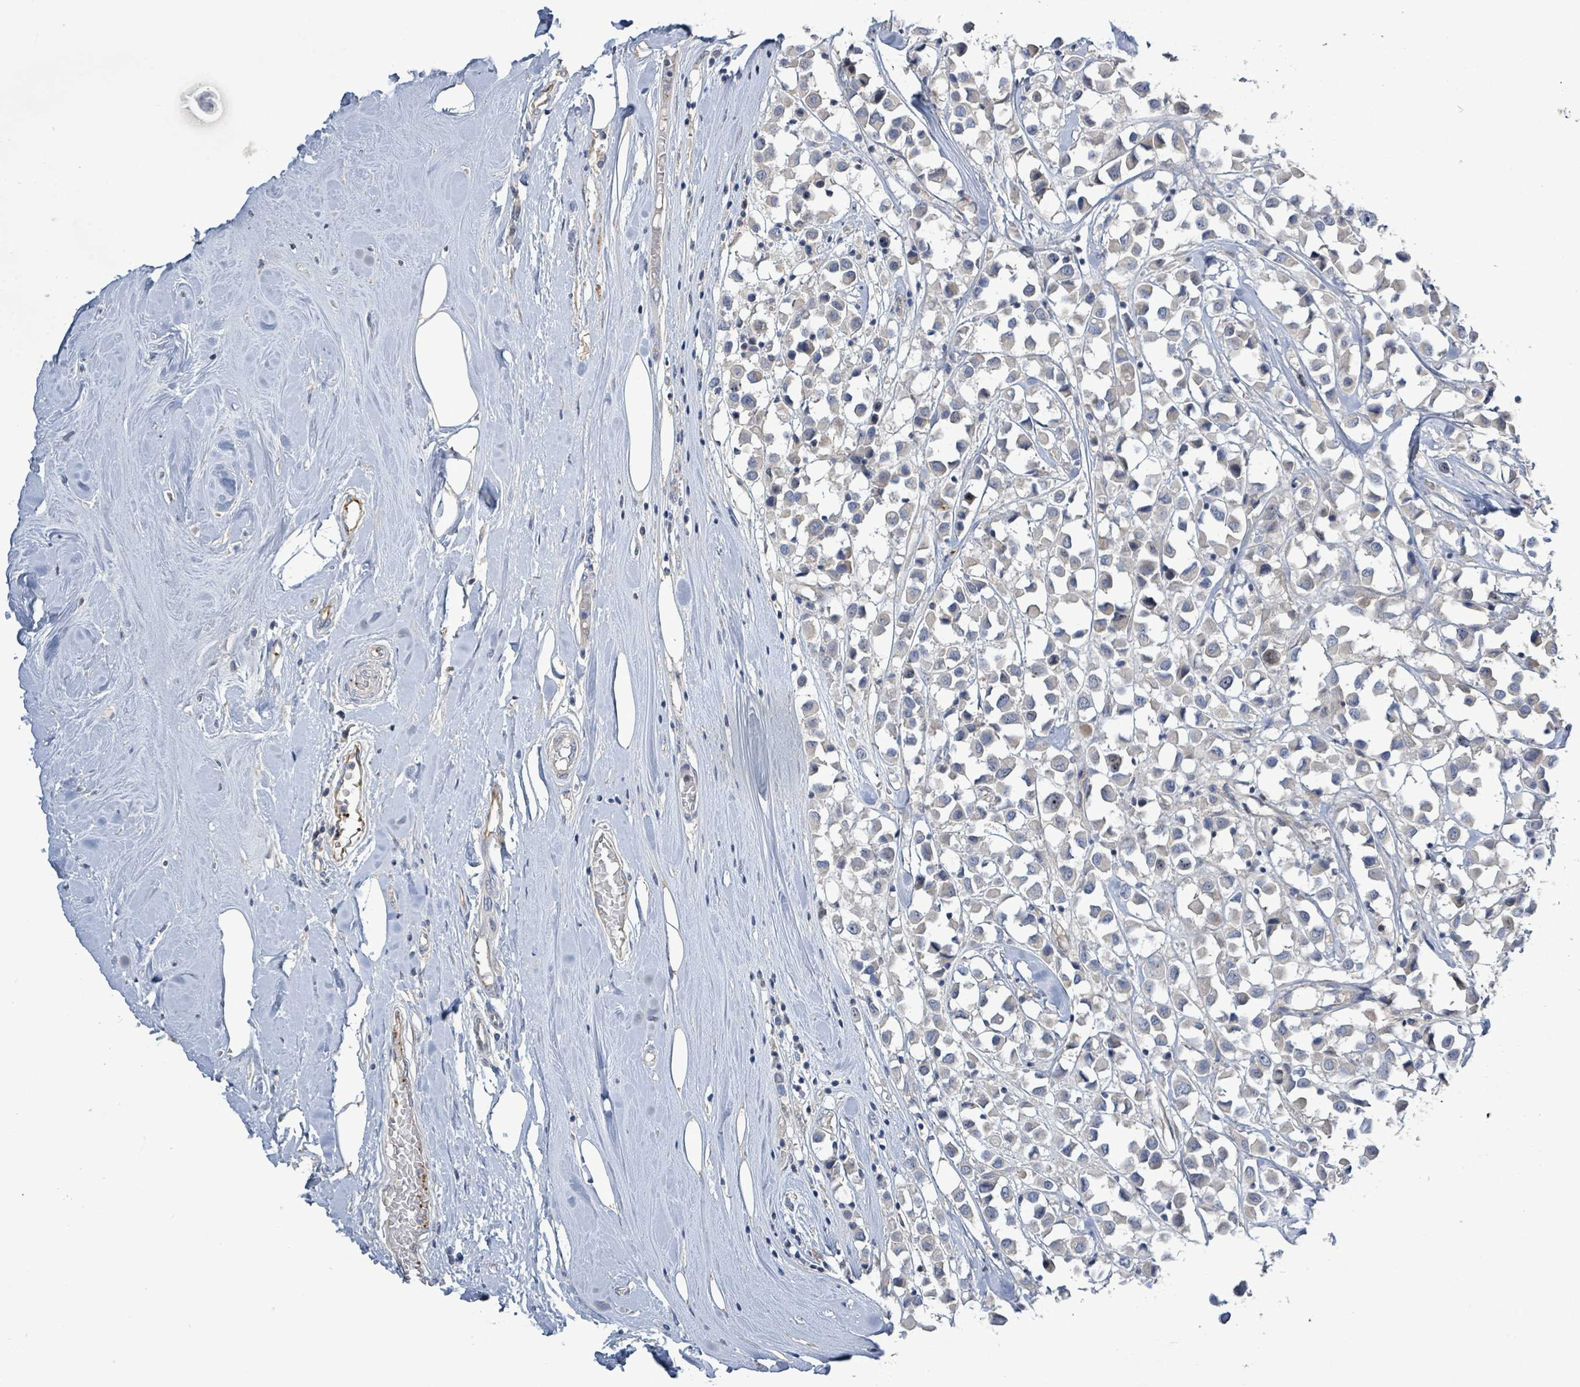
{"staining": {"intensity": "negative", "quantity": "none", "location": "none"}, "tissue": "breast cancer", "cell_type": "Tumor cells", "image_type": "cancer", "snomed": [{"axis": "morphology", "description": "Duct carcinoma"}, {"axis": "topography", "description": "Breast"}], "caption": "Tumor cells are negative for brown protein staining in intraductal carcinoma (breast).", "gene": "KRAS", "patient": {"sex": "female", "age": 61}}